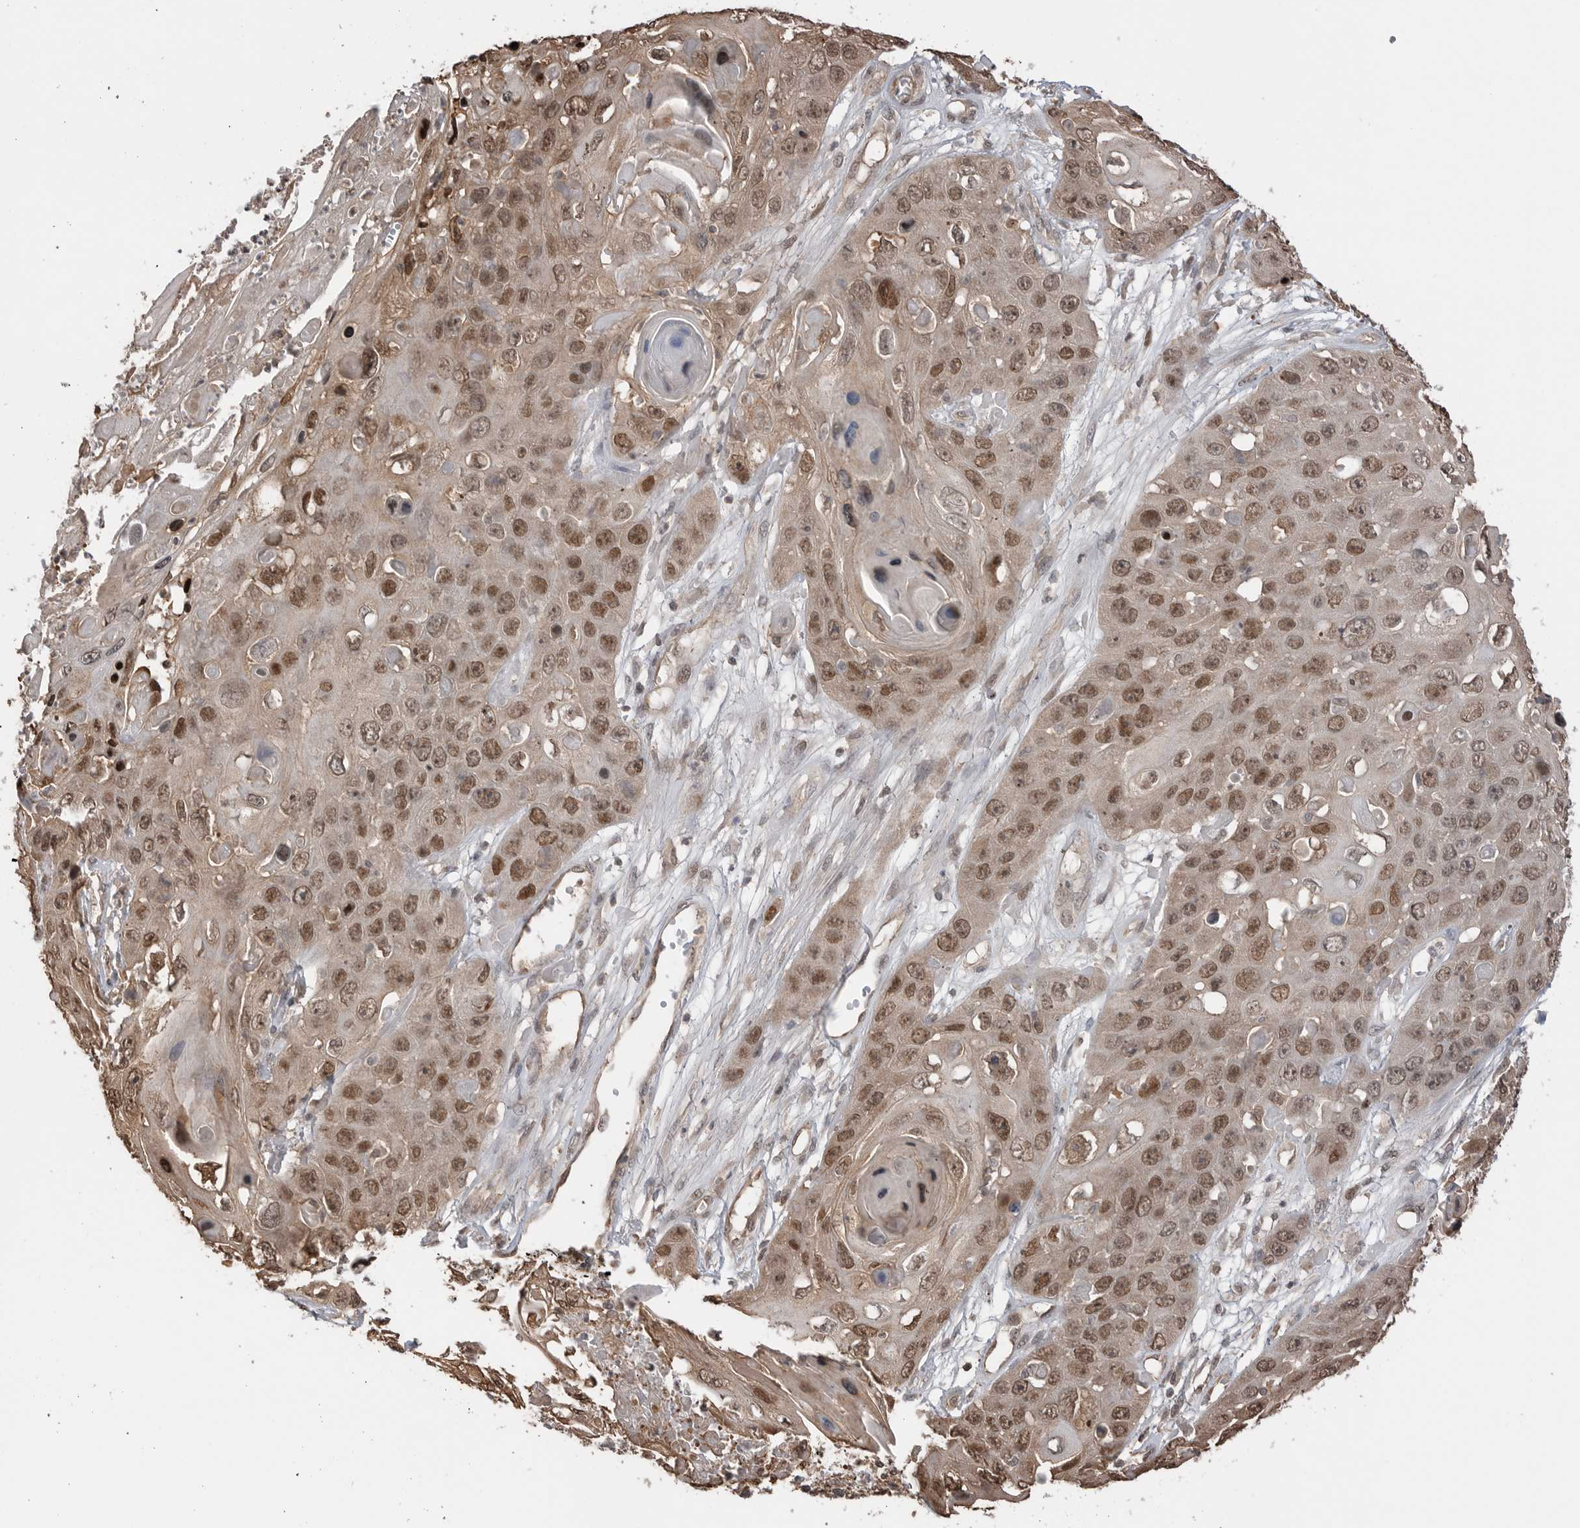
{"staining": {"intensity": "moderate", "quantity": ">75%", "location": "nuclear"}, "tissue": "skin cancer", "cell_type": "Tumor cells", "image_type": "cancer", "snomed": [{"axis": "morphology", "description": "Squamous cell carcinoma, NOS"}, {"axis": "topography", "description": "Skin"}], "caption": "This histopathology image displays IHC staining of squamous cell carcinoma (skin), with medium moderate nuclear expression in approximately >75% of tumor cells.", "gene": "PEAK1", "patient": {"sex": "male", "age": 55}}